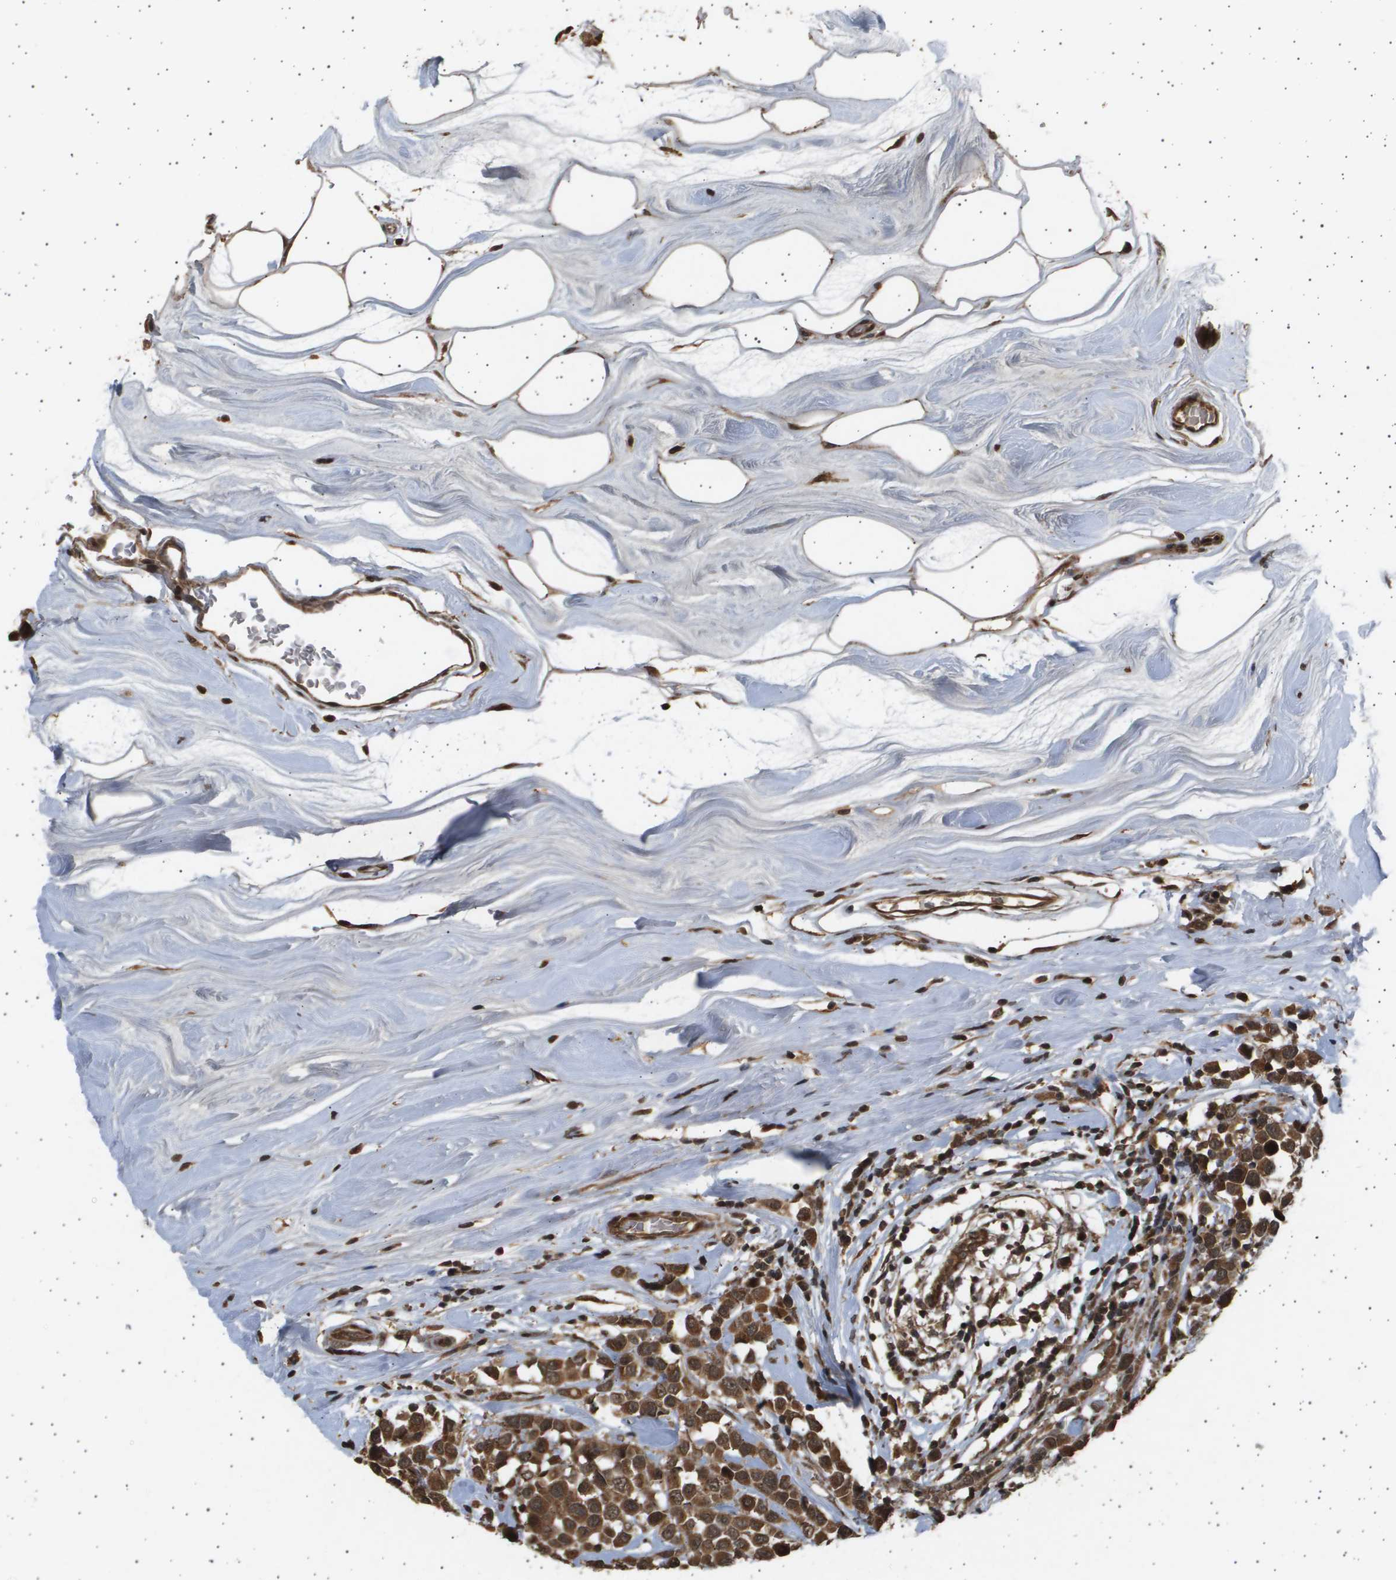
{"staining": {"intensity": "strong", "quantity": ">75%", "location": "cytoplasmic/membranous,nuclear"}, "tissue": "breast cancer", "cell_type": "Tumor cells", "image_type": "cancer", "snomed": [{"axis": "morphology", "description": "Duct carcinoma"}, {"axis": "topography", "description": "Breast"}], "caption": "Breast cancer stained with DAB (3,3'-diaminobenzidine) IHC exhibits high levels of strong cytoplasmic/membranous and nuclear expression in approximately >75% of tumor cells.", "gene": "TNRC6A", "patient": {"sex": "female", "age": 61}}